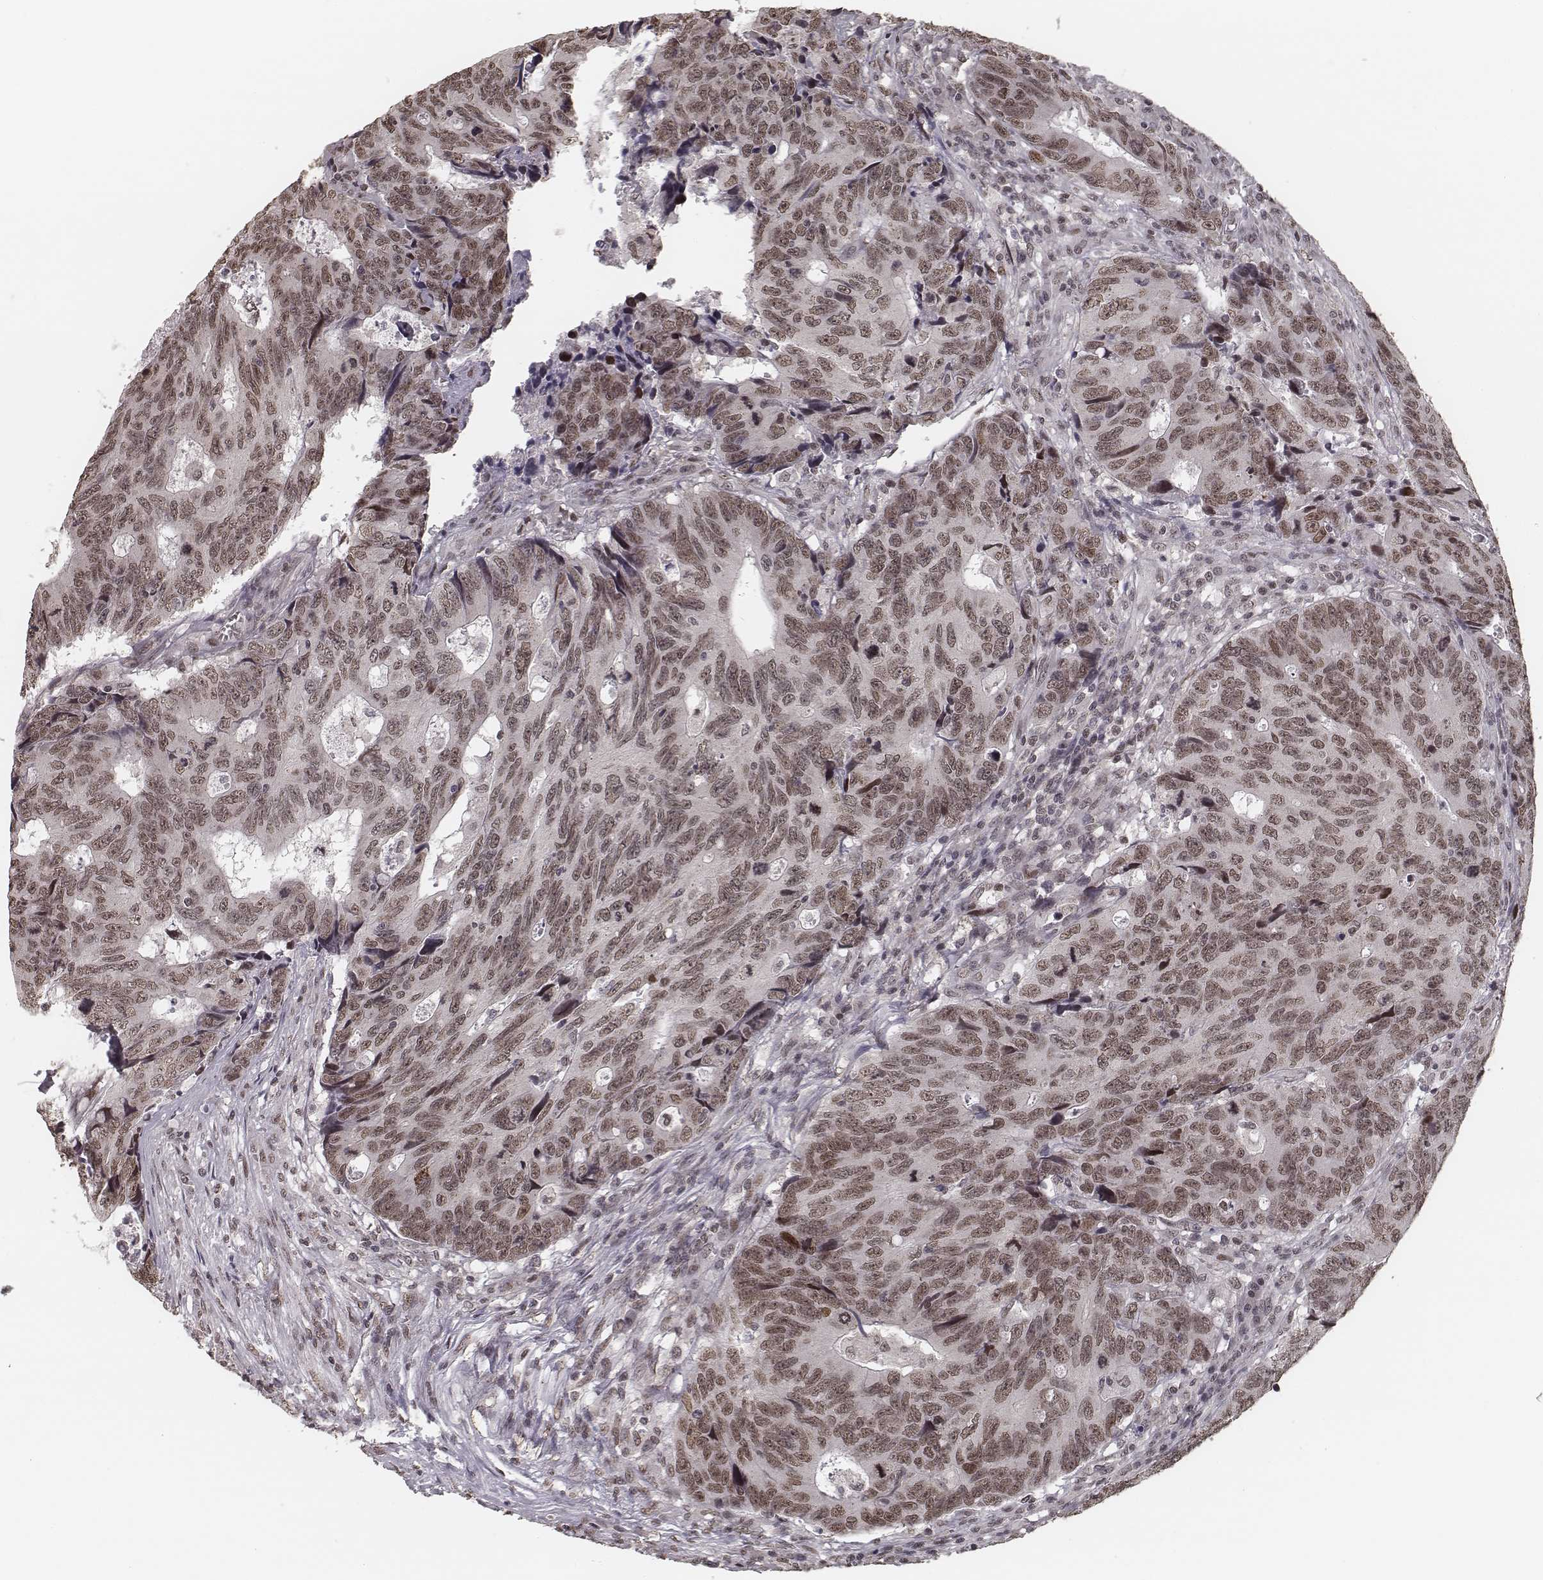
{"staining": {"intensity": "moderate", "quantity": ">75%", "location": "nuclear"}, "tissue": "colorectal cancer", "cell_type": "Tumor cells", "image_type": "cancer", "snomed": [{"axis": "morphology", "description": "Adenocarcinoma, NOS"}, {"axis": "topography", "description": "Colon"}], "caption": "This is an image of IHC staining of colorectal cancer, which shows moderate staining in the nuclear of tumor cells.", "gene": "HMGA2", "patient": {"sex": "female", "age": 77}}